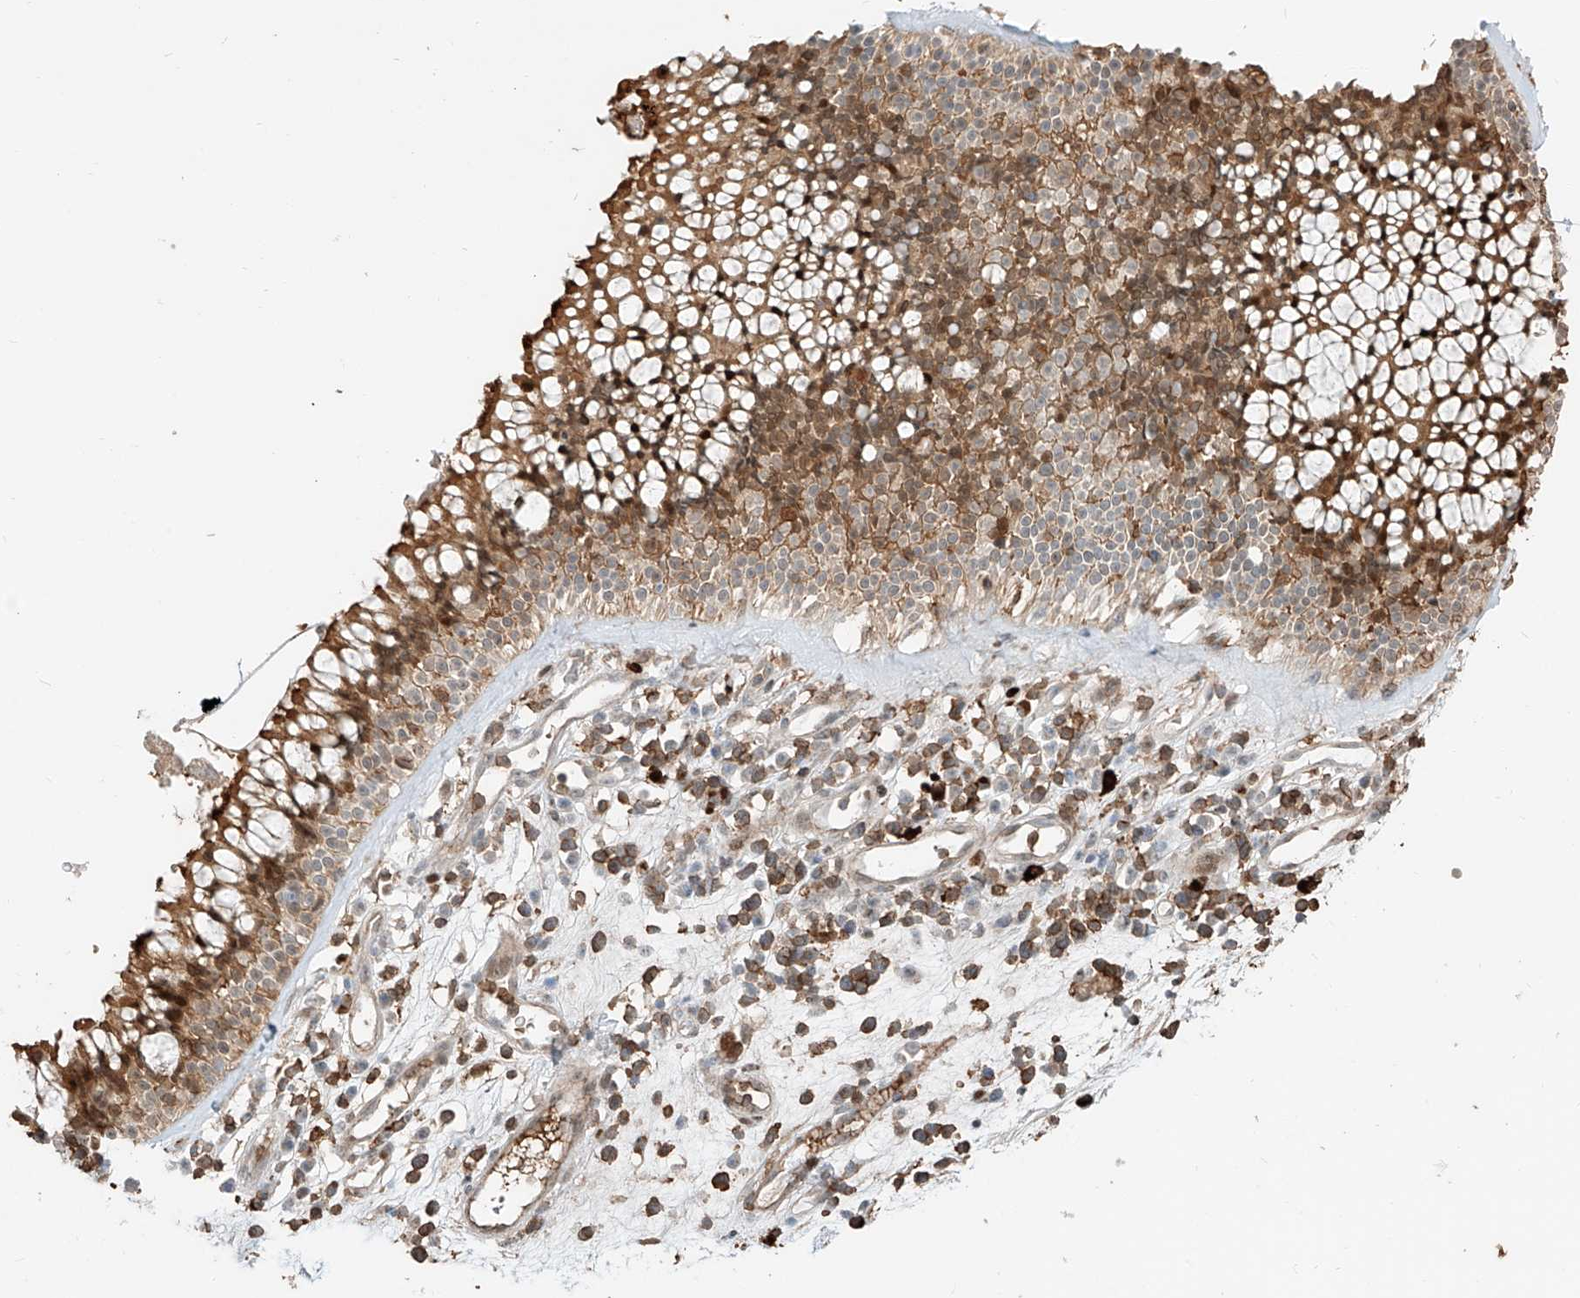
{"staining": {"intensity": "strong", "quantity": "25%-75%", "location": "cytoplasmic/membranous,nuclear"}, "tissue": "nasopharynx", "cell_type": "Respiratory epithelial cells", "image_type": "normal", "snomed": [{"axis": "morphology", "description": "Normal tissue, NOS"}, {"axis": "morphology", "description": "Inflammation, NOS"}, {"axis": "morphology", "description": "Malignant melanoma, Metastatic site"}, {"axis": "topography", "description": "Nasopharynx"}], "caption": "Brown immunohistochemical staining in normal nasopharynx shows strong cytoplasmic/membranous,nuclear positivity in approximately 25%-75% of respiratory epithelial cells.", "gene": "CEP162", "patient": {"sex": "male", "age": 70}}